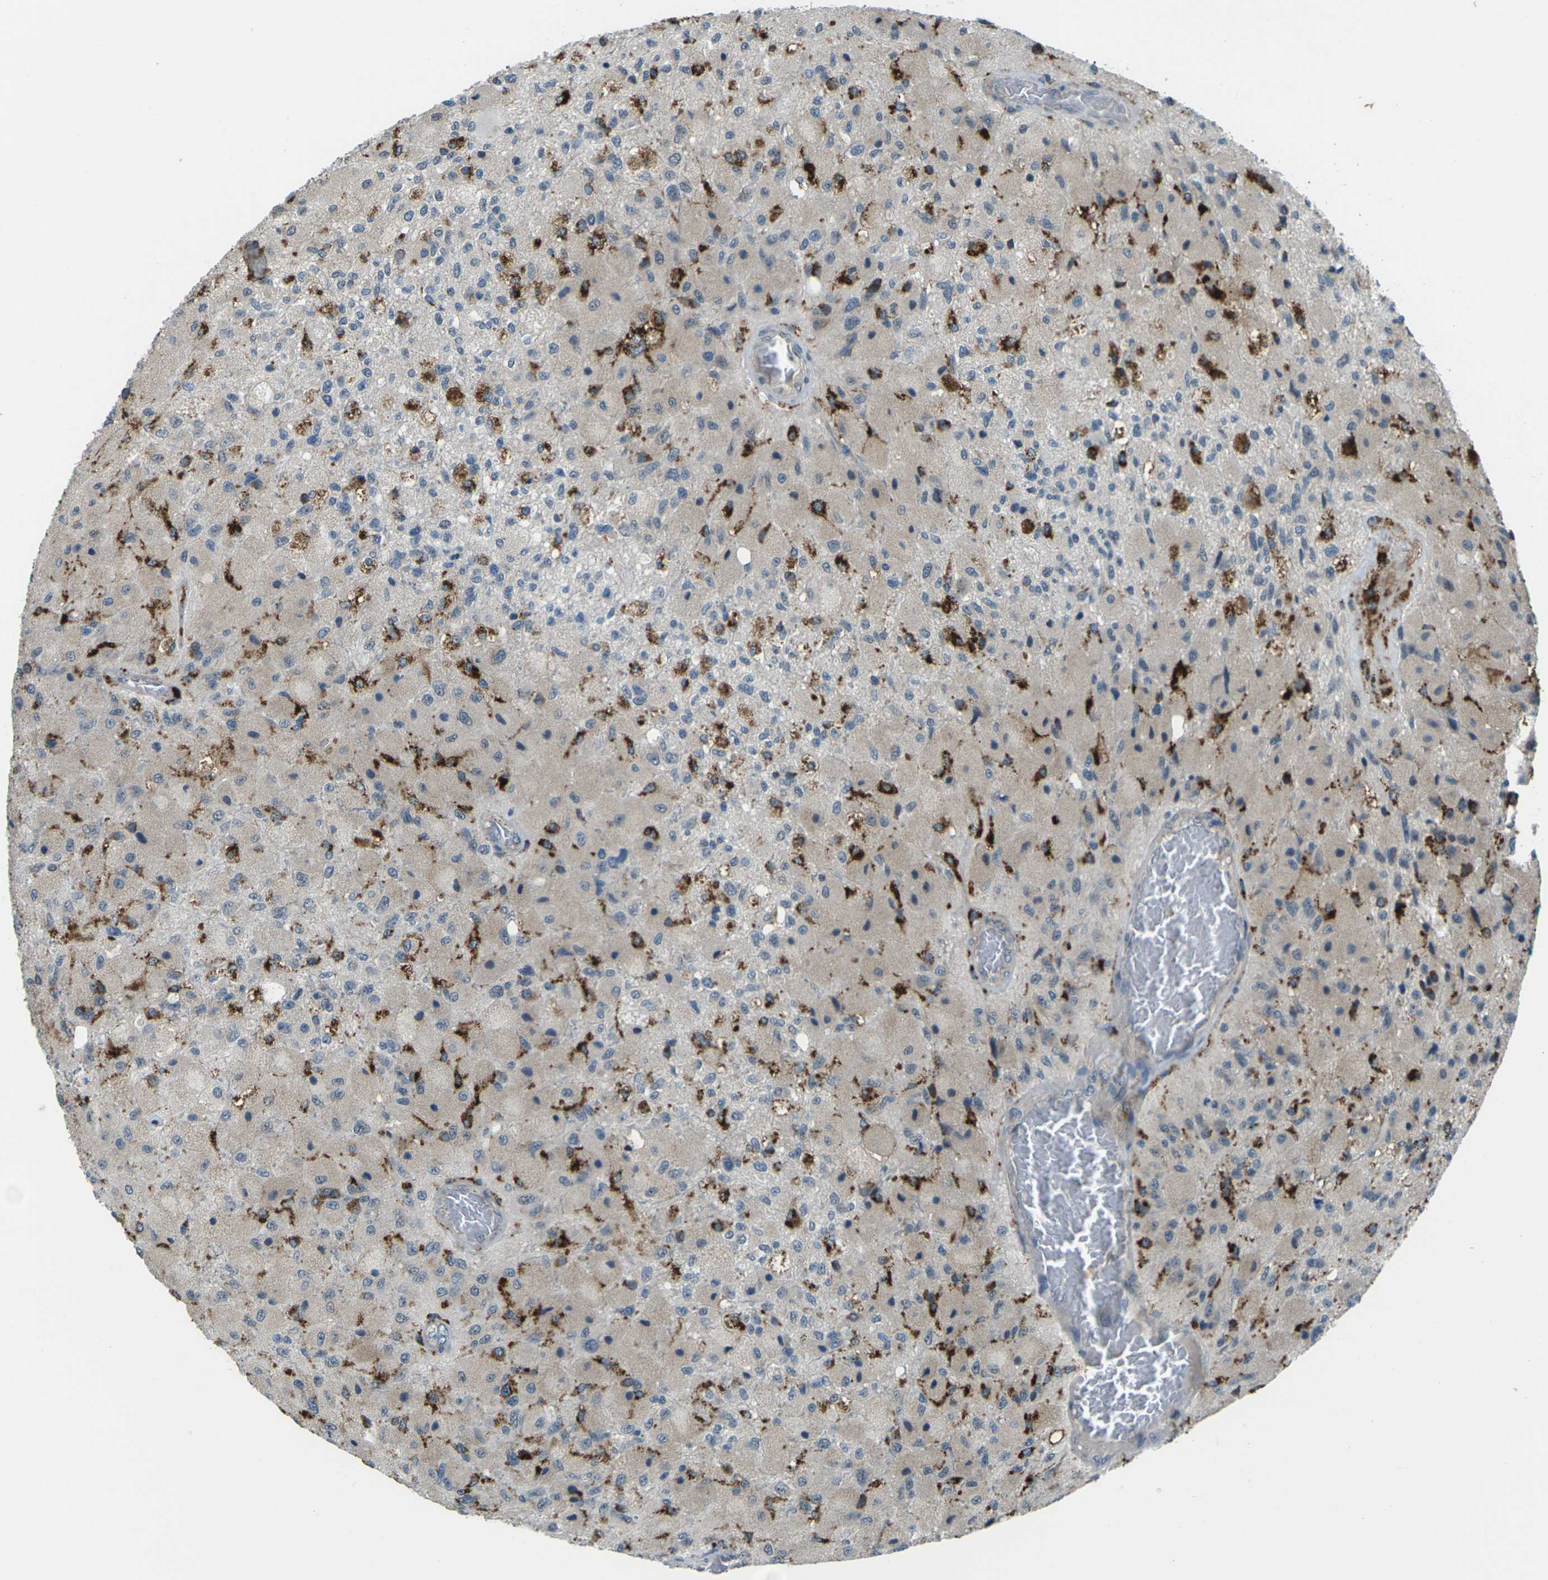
{"staining": {"intensity": "strong", "quantity": "<25%", "location": "cytoplasmic/membranous"}, "tissue": "glioma", "cell_type": "Tumor cells", "image_type": "cancer", "snomed": [{"axis": "morphology", "description": "Normal tissue, NOS"}, {"axis": "morphology", "description": "Glioma, malignant, High grade"}, {"axis": "topography", "description": "Cerebral cortex"}], "caption": "Immunohistochemical staining of human malignant high-grade glioma displays medium levels of strong cytoplasmic/membranous staining in approximately <25% of tumor cells.", "gene": "SLC31A2", "patient": {"sex": "male", "age": 77}}